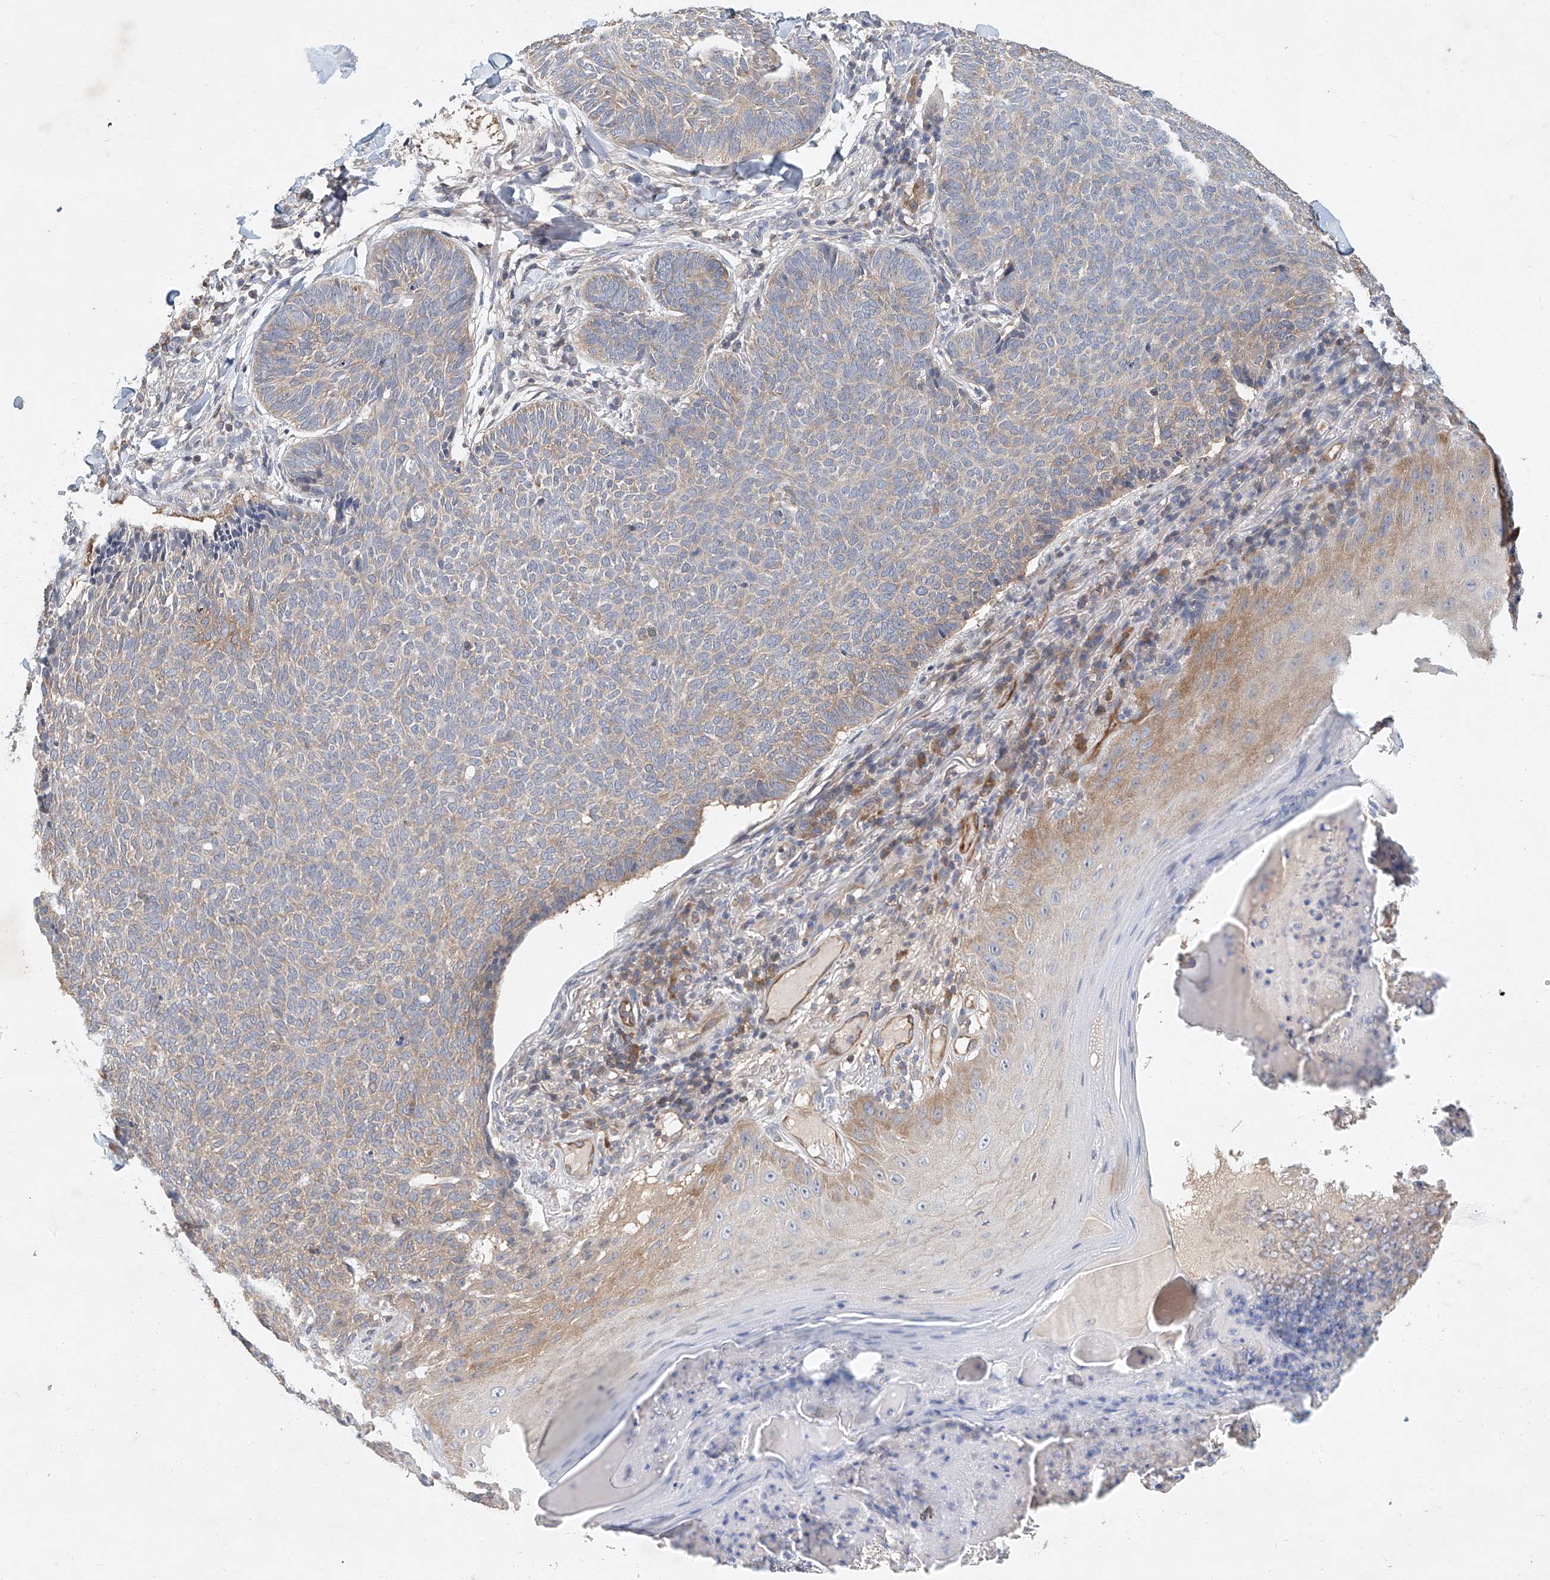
{"staining": {"intensity": "weak", "quantity": "25%-75%", "location": "cytoplasmic/membranous"}, "tissue": "skin cancer", "cell_type": "Tumor cells", "image_type": "cancer", "snomed": [{"axis": "morphology", "description": "Normal tissue, NOS"}, {"axis": "morphology", "description": "Basal cell carcinoma"}, {"axis": "topography", "description": "Skin"}], "caption": "This is an image of IHC staining of basal cell carcinoma (skin), which shows weak positivity in the cytoplasmic/membranous of tumor cells.", "gene": "CARMIL1", "patient": {"sex": "male", "age": 50}}